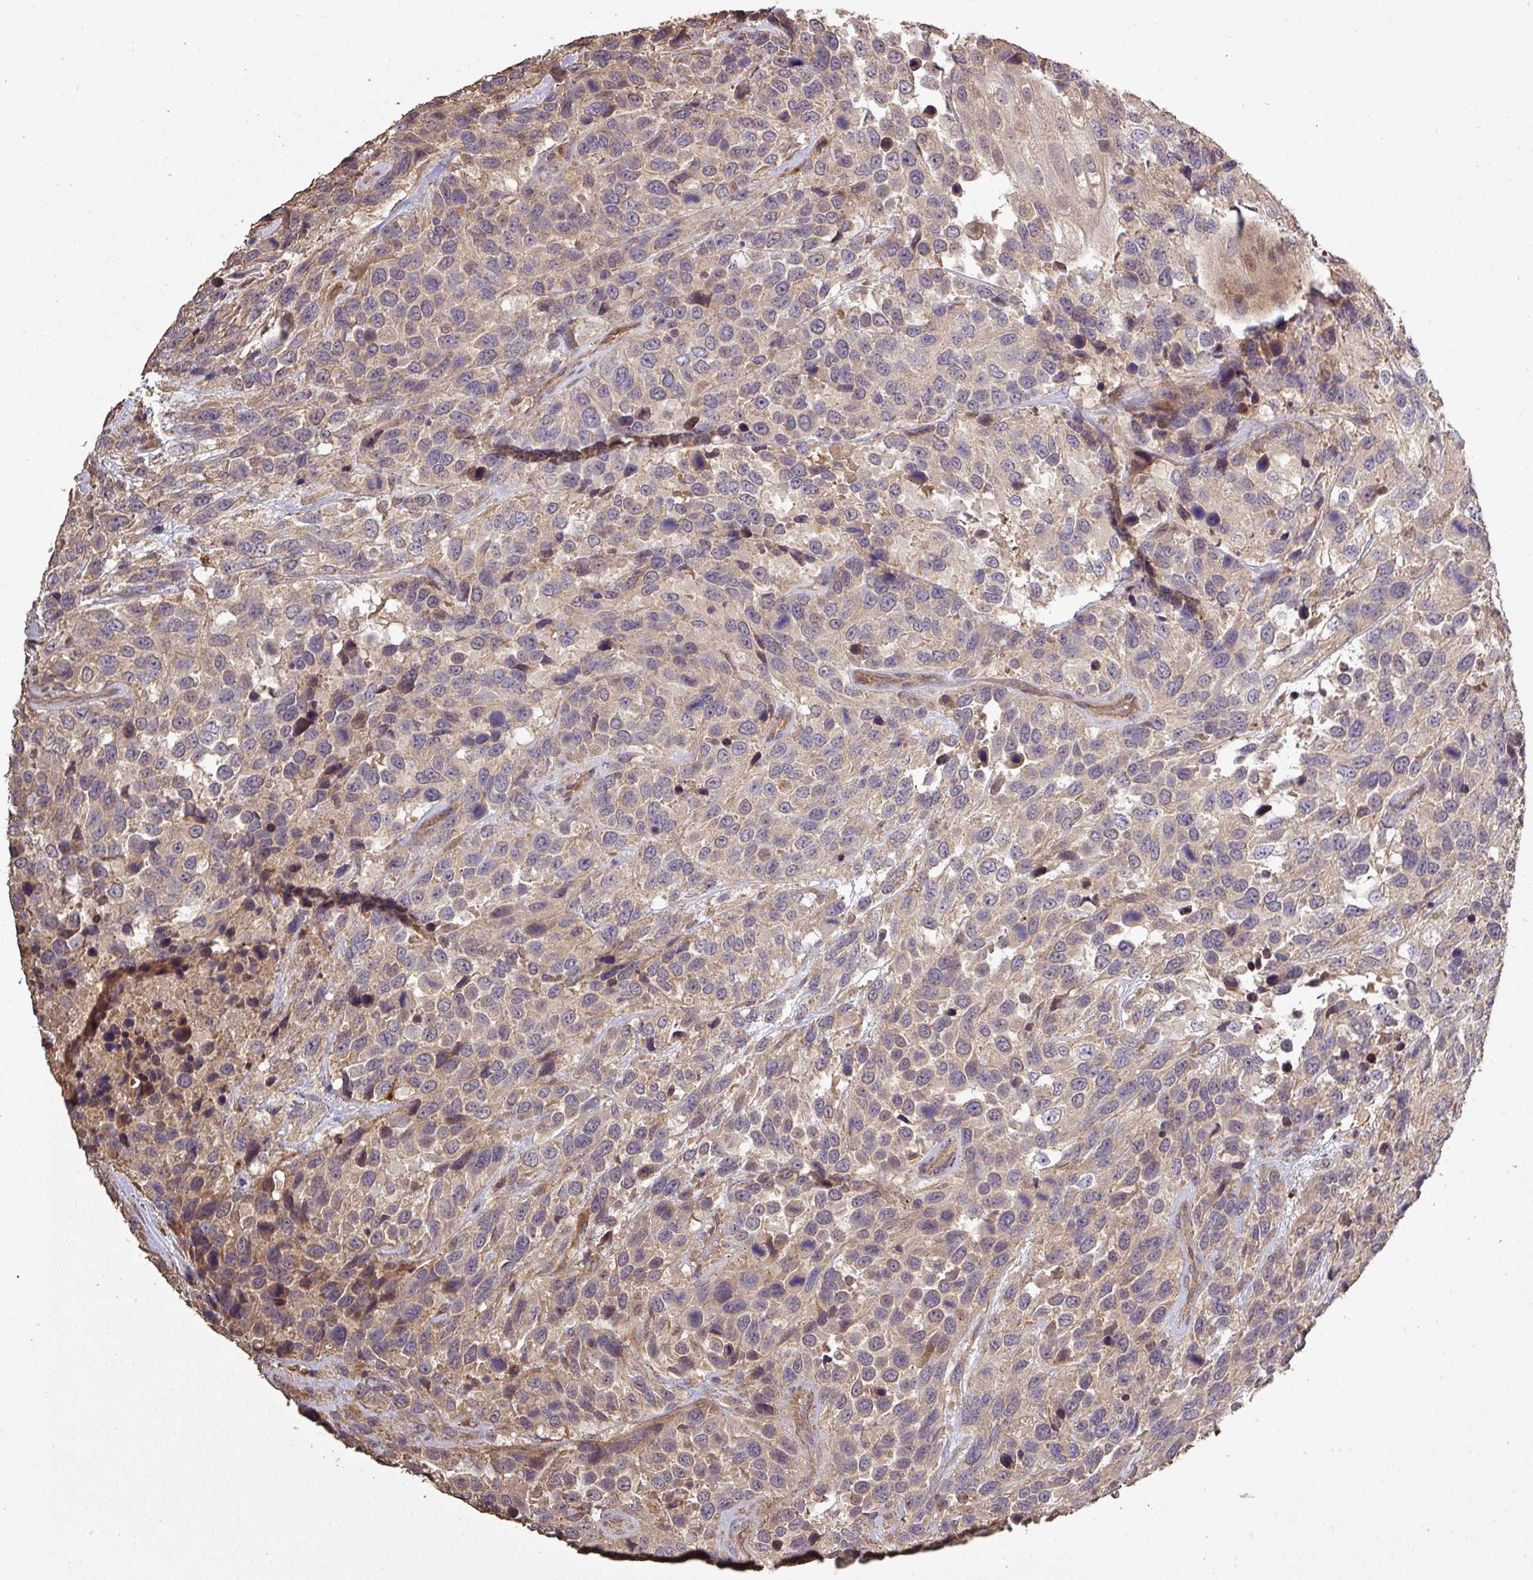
{"staining": {"intensity": "weak", "quantity": "25%-75%", "location": "cytoplasmic/membranous"}, "tissue": "urothelial cancer", "cell_type": "Tumor cells", "image_type": "cancer", "snomed": [{"axis": "morphology", "description": "Urothelial carcinoma, High grade"}, {"axis": "topography", "description": "Urinary bladder"}], "caption": "DAB immunohistochemical staining of urothelial cancer exhibits weak cytoplasmic/membranous protein expression in about 25%-75% of tumor cells. (brown staining indicates protein expression, while blue staining denotes nuclei).", "gene": "ISLR", "patient": {"sex": "female", "age": 70}}